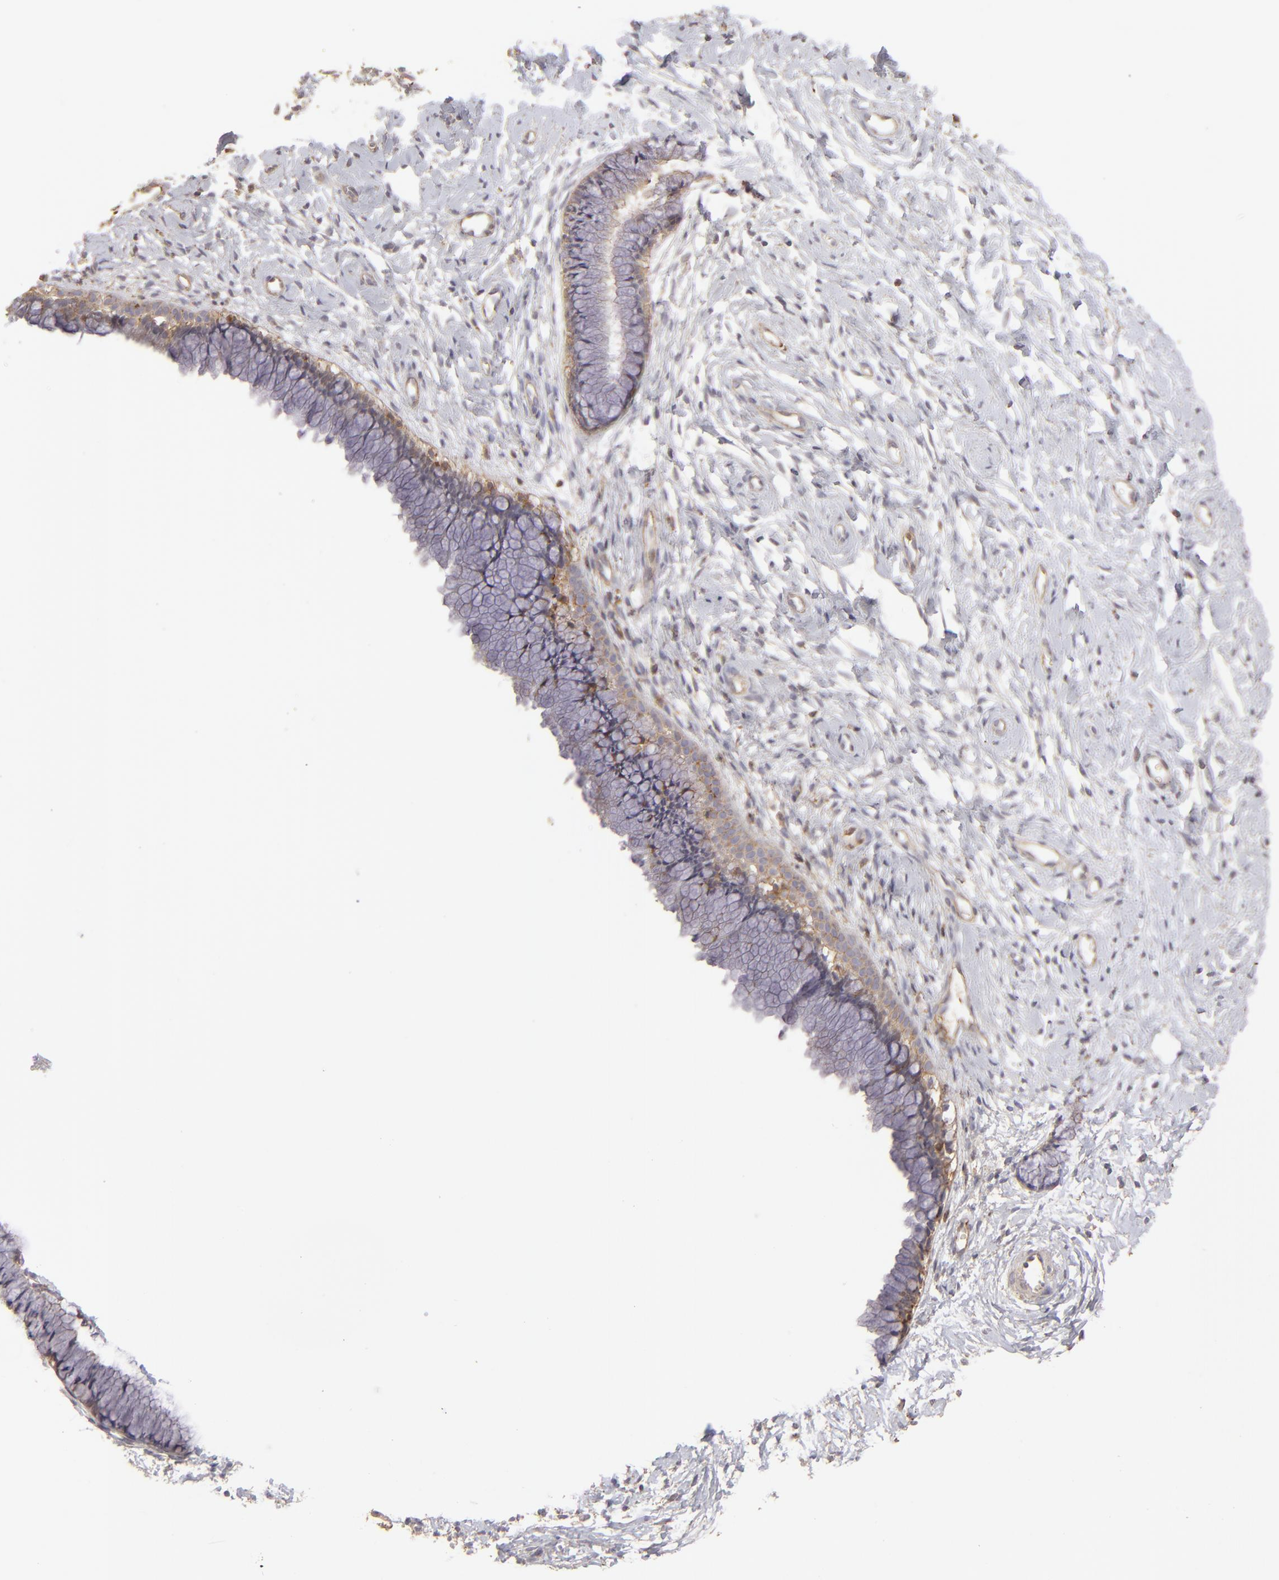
{"staining": {"intensity": "weak", "quantity": ">75%", "location": "cytoplasmic/membranous"}, "tissue": "cervix", "cell_type": "Glandular cells", "image_type": "normal", "snomed": [{"axis": "morphology", "description": "Normal tissue, NOS"}, {"axis": "topography", "description": "Cervix"}], "caption": "This is a histology image of immunohistochemistry staining of benign cervix, which shows weak expression in the cytoplasmic/membranous of glandular cells.", "gene": "ACTB", "patient": {"sex": "female", "age": 46}}